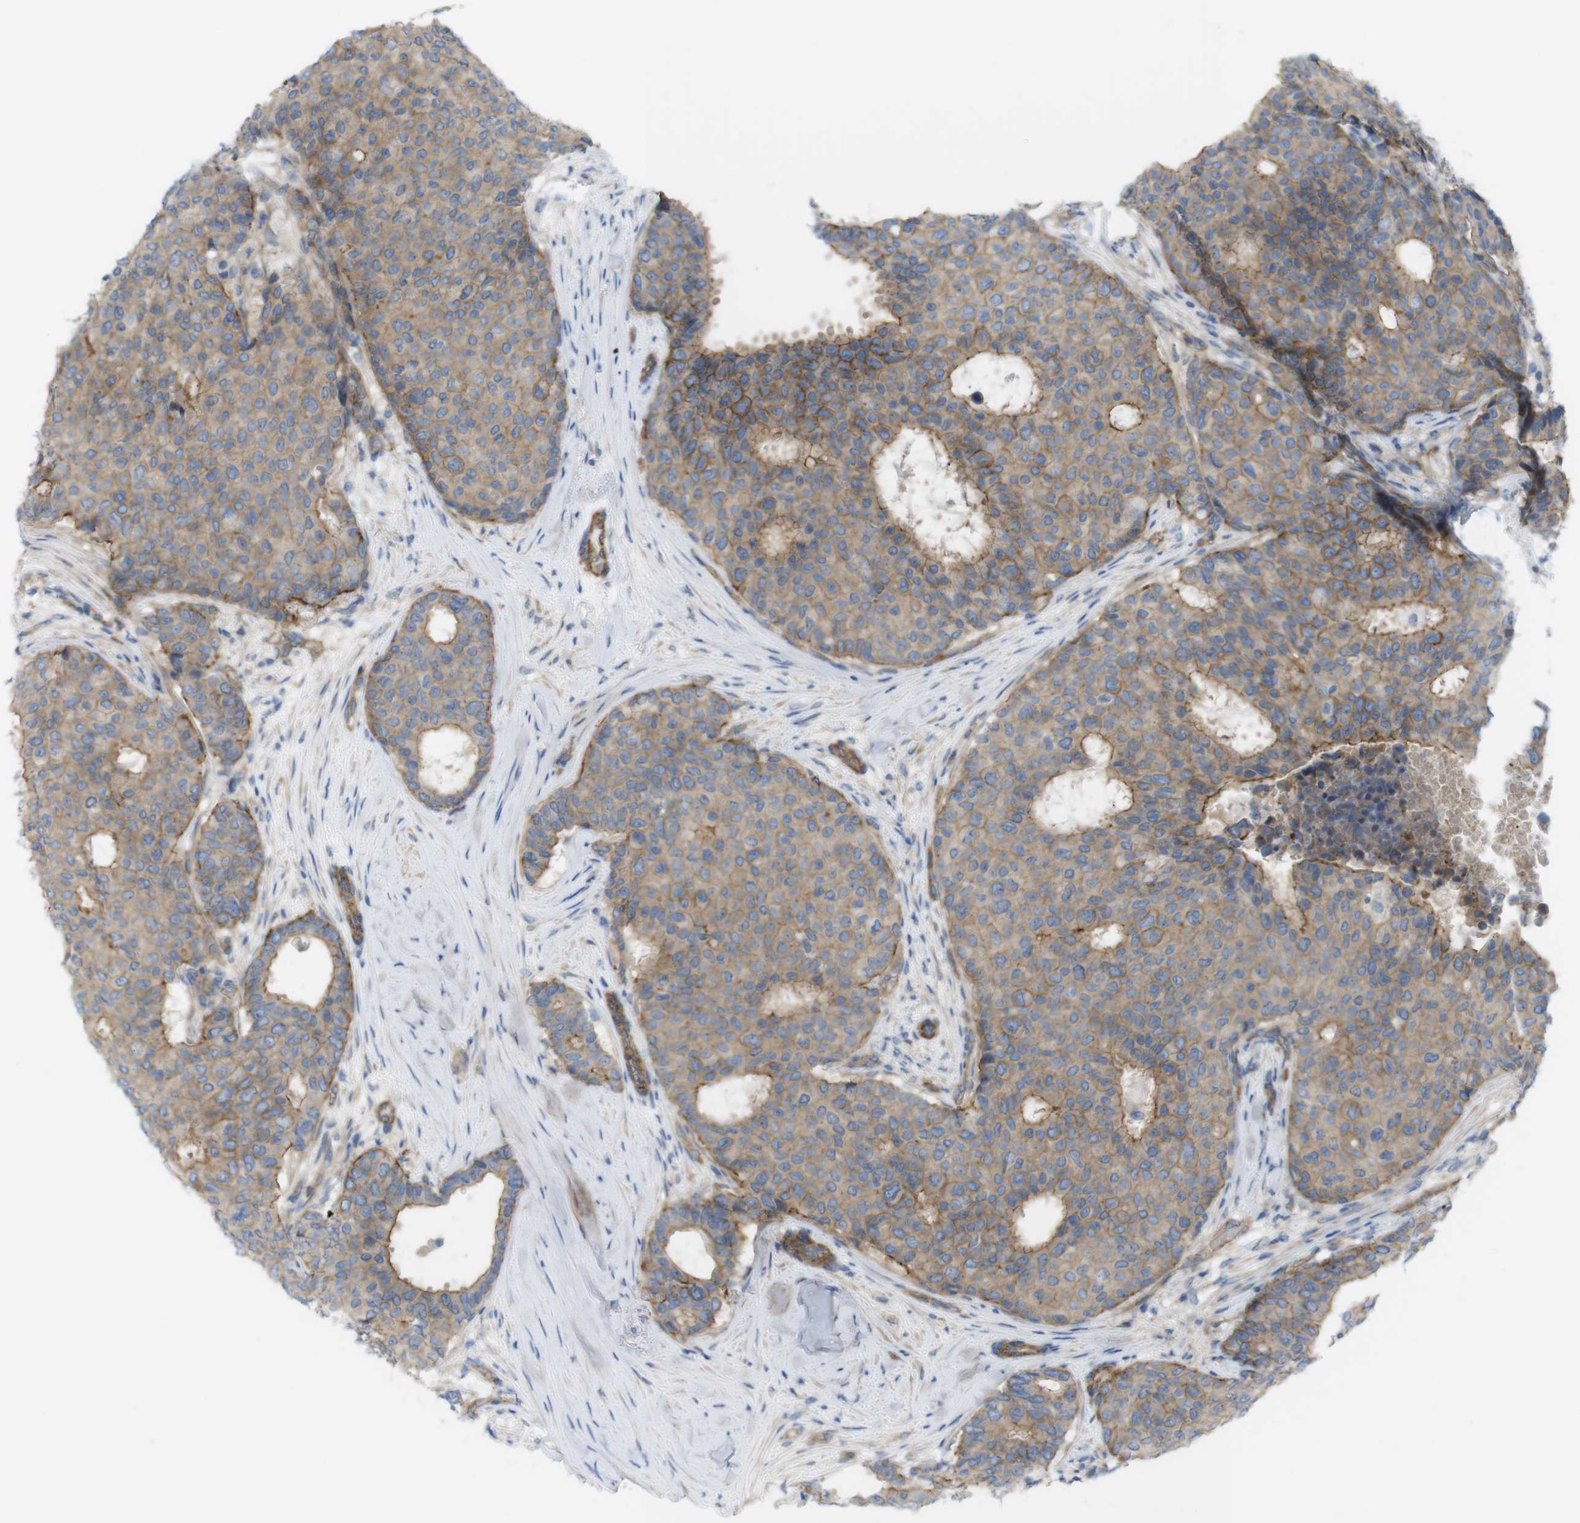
{"staining": {"intensity": "moderate", "quantity": ">75%", "location": "cytoplasmic/membranous"}, "tissue": "breast cancer", "cell_type": "Tumor cells", "image_type": "cancer", "snomed": [{"axis": "morphology", "description": "Duct carcinoma"}, {"axis": "topography", "description": "Breast"}], "caption": "The image demonstrates staining of intraductal carcinoma (breast), revealing moderate cytoplasmic/membranous protein expression (brown color) within tumor cells.", "gene": "PREX2", "patient": {"sex": "female", "age": 75}}